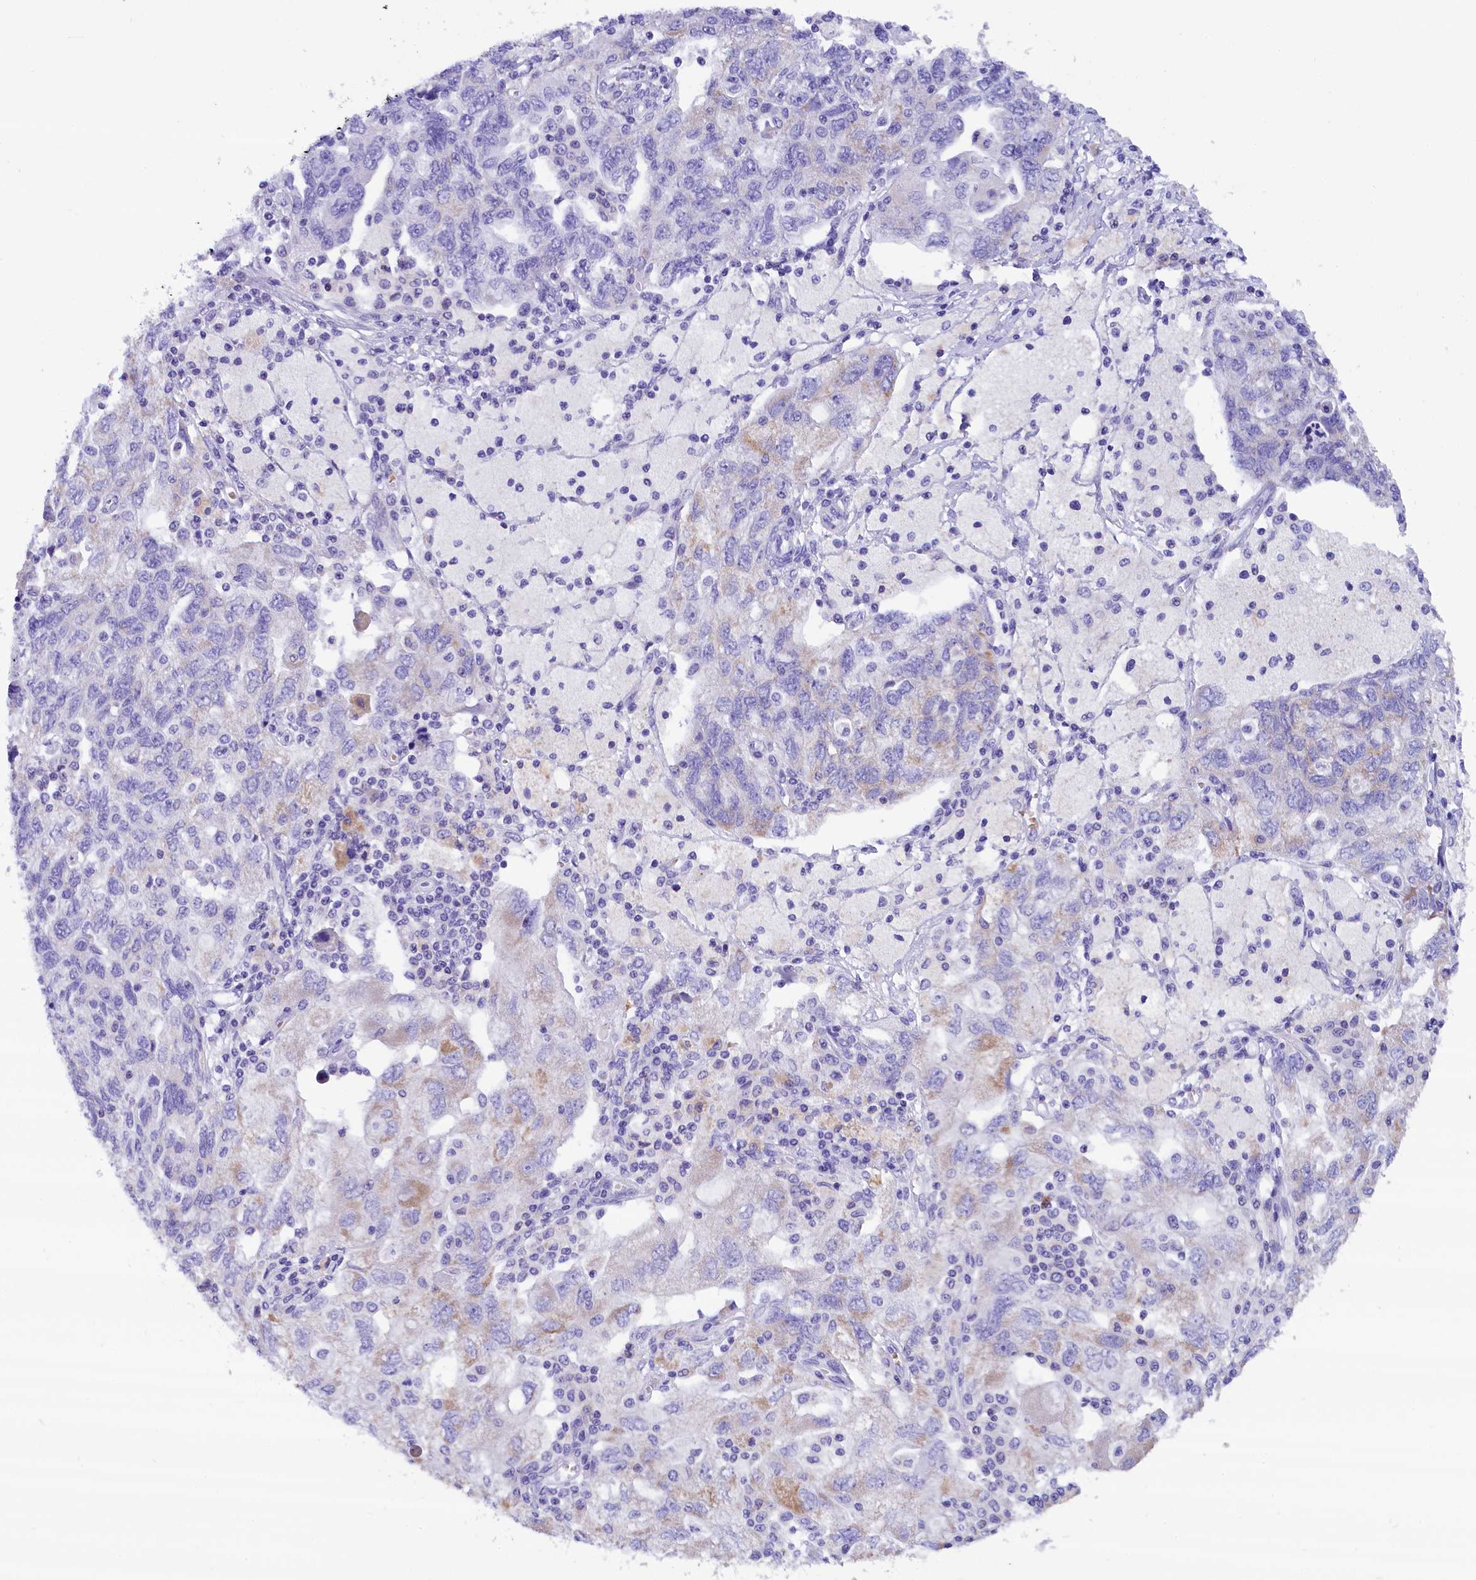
{"staining": {"intensity": "negative", "quantity": "none", "location": "none"}, "tissue": "ovarian cancer", "cell_type": "Tumor cells", "image_type": "cancer", "snomed": [{"axis": "morphology", "description": "Carcinoma, NOS"}, {"axis": "morphology", "description": "Cystadenocarcinoma, serous, NOS"}, {"axis": "topography", "description": "Ovary"}], "caption": "There is no significant staining in tumor cells of ovarian serous cystadenocarcinoma.", "gene": "ABAT", "patient": {"sex": "female", "age": 69}}